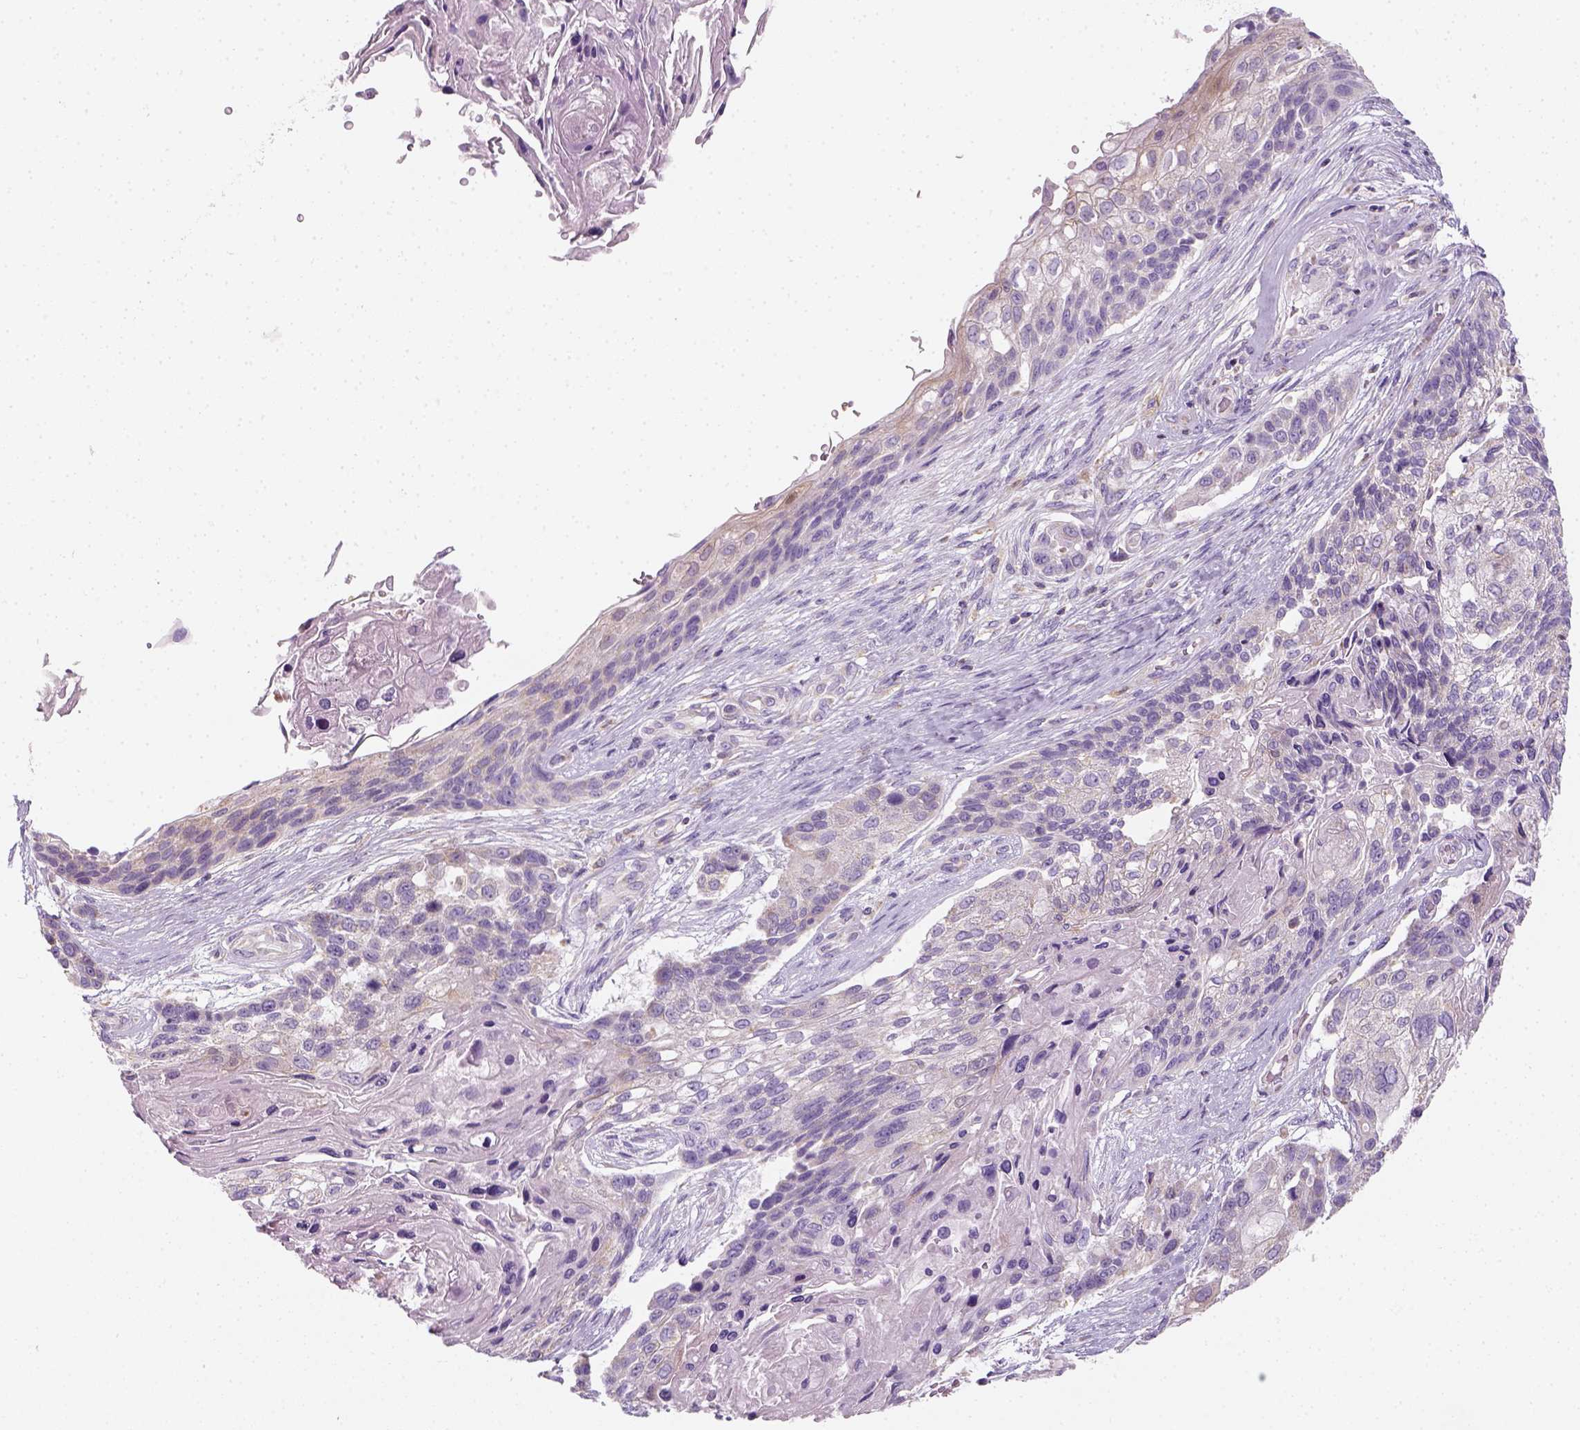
{"staining": {"intensity": "negative", "quantity": "none", "location": "none"}, "tissue": "lung cancer", "cell_type": "Tumor cells", "image_type": "cancer", "snomed": [{"axis": "morphology", "description": "Squamous cell carcinoma, NOS"}, {"axis": "topography", "description": "Lung"}], "caption": "Image shows no protein expression in tumor cells of lung cancer (squamous cell carcinoma) tissue.", "gene": "AWAT2", "patient": {"sex": "male", "age": 69}}